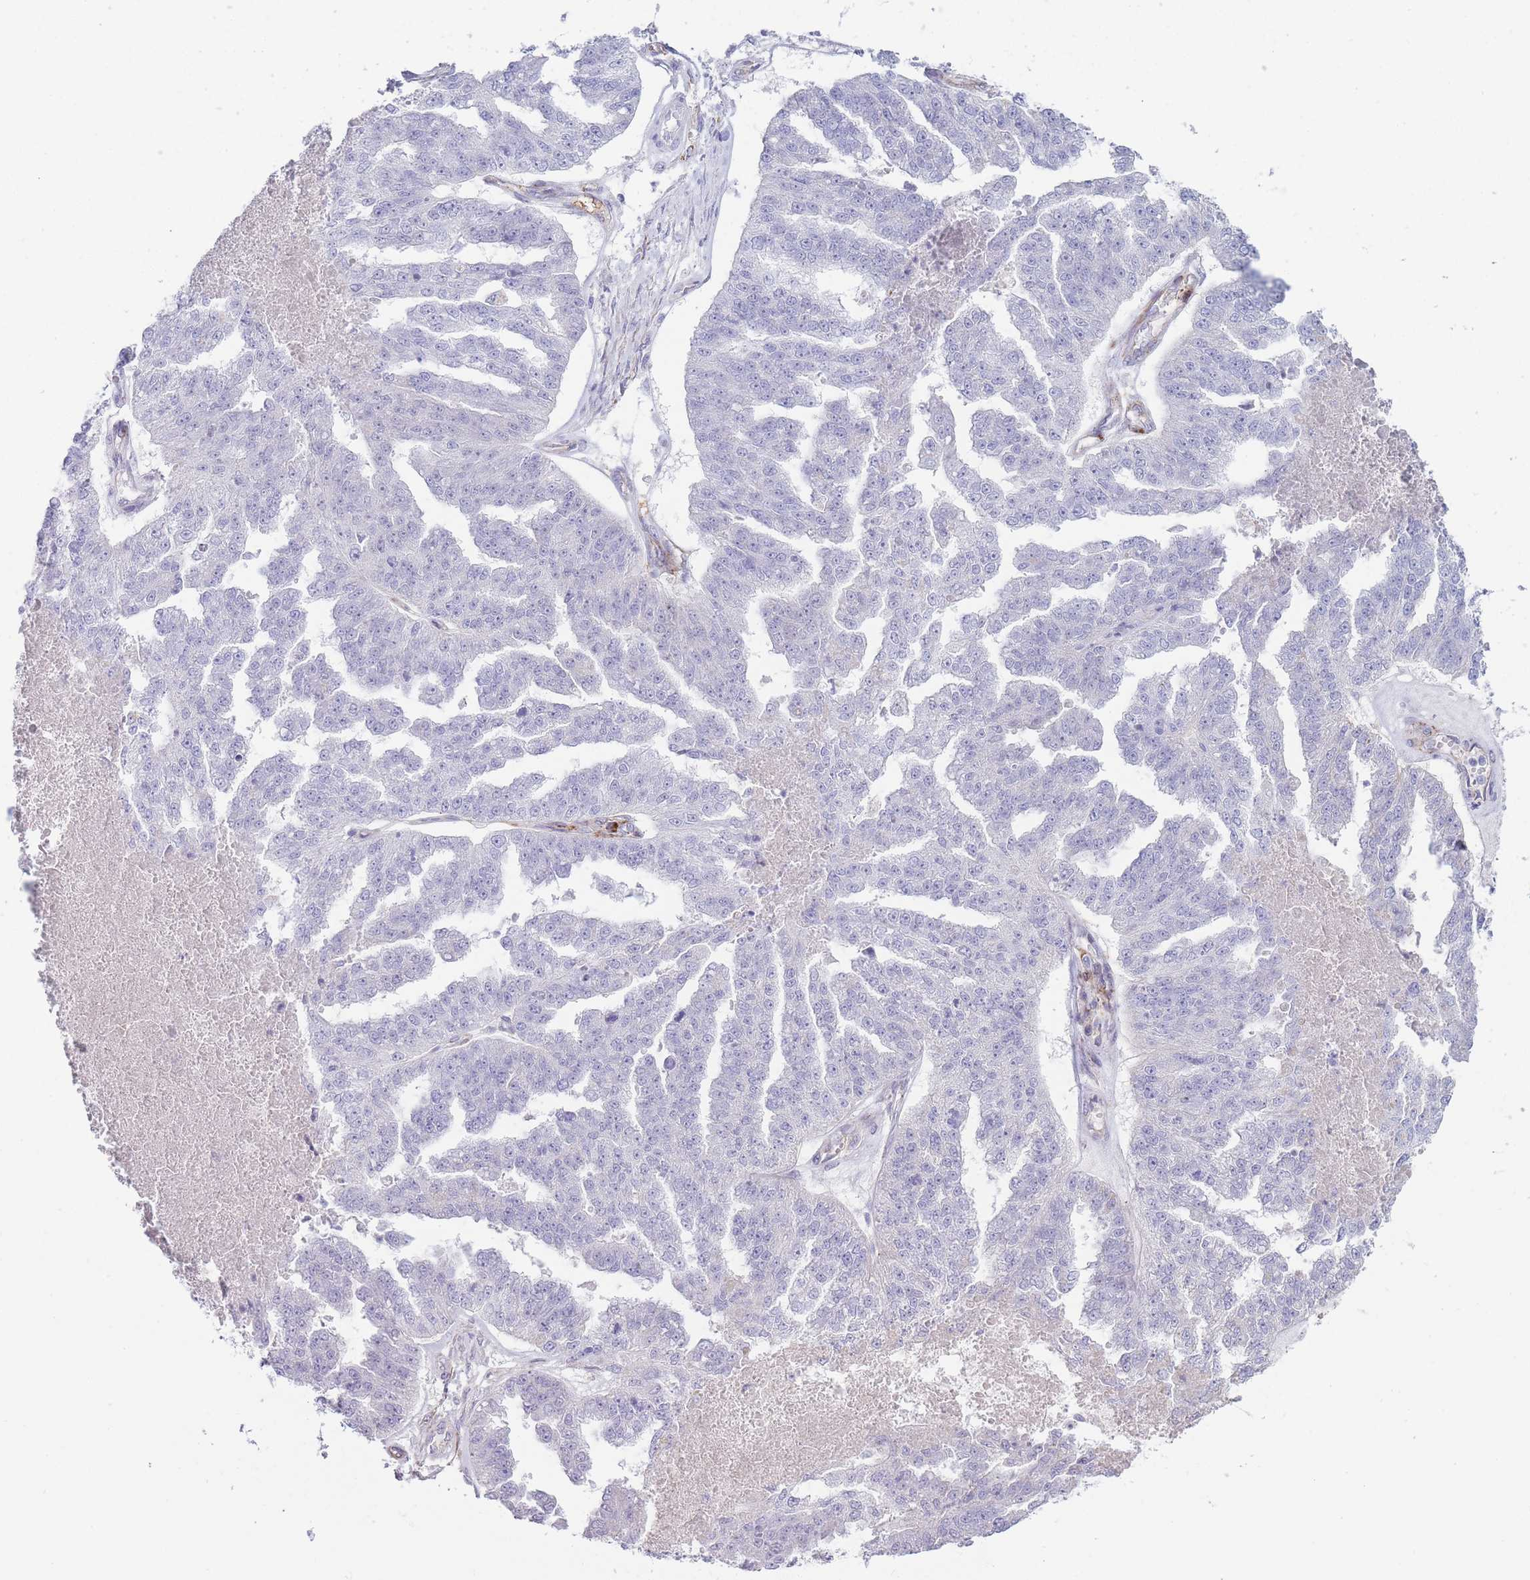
{"staining": {"intensity": "negative", "quantity": "none", "location": "none"}, "tissue": "ovarian cancer", "cell_type": "Tumor cells", "image_type": "cancer", "snomed": [{"axis": "morphology", "description": "Cystadenocarcinoma, serous, NOS"}, {"axis": "topography", "description": "Ovary"}], "caption": "IHC of ovarian cancer (serous cystadenocarcinoma) reveals no staining in tumor cells.", "gene": "UTP14A", "patient": {"sex": "female", "age": 58}}